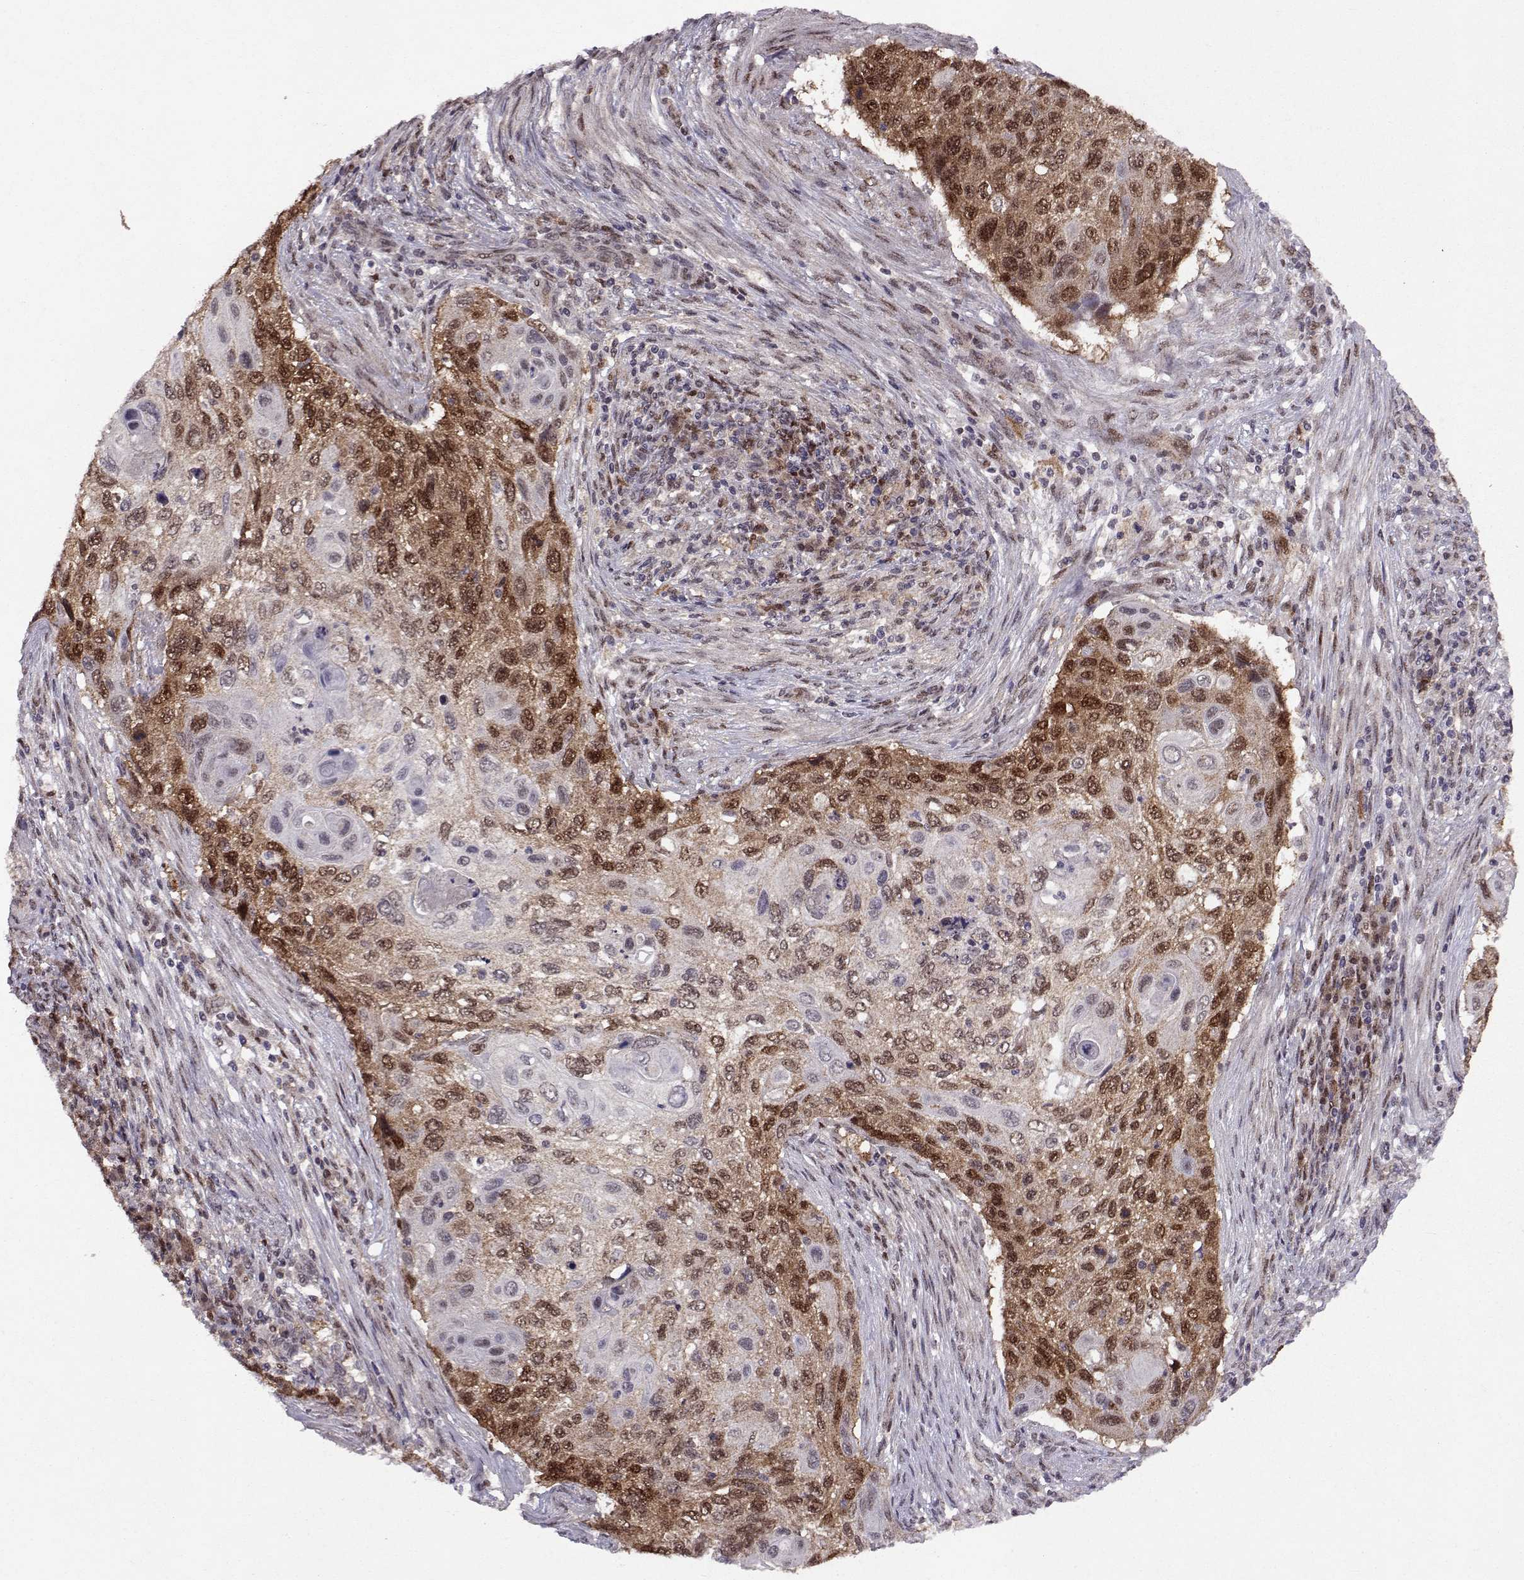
{"staining": {"intensity": "strong", "quantity": "25%-75%", "location": "cytoplasmic/membranous,nuclear"}, "tissue": "cervical cancer", "cell_type": "Tumor cells", "image_type": "cancer", "snomed": [{"axis": "morphology", "description": "Squamous cell carcinoma, NOS"}, {"axis": "topography", "description": "Cervix"}], "caption": "Brown immunohistochemical staining in human squamous cell carcinoma (cervical) reveals strong cytoplasmic/membranous and nuclear expression in approximately 25%-75% of tumor cells.", "gene": "CDK4", "patient": {"sex": "female", "age": 70}}